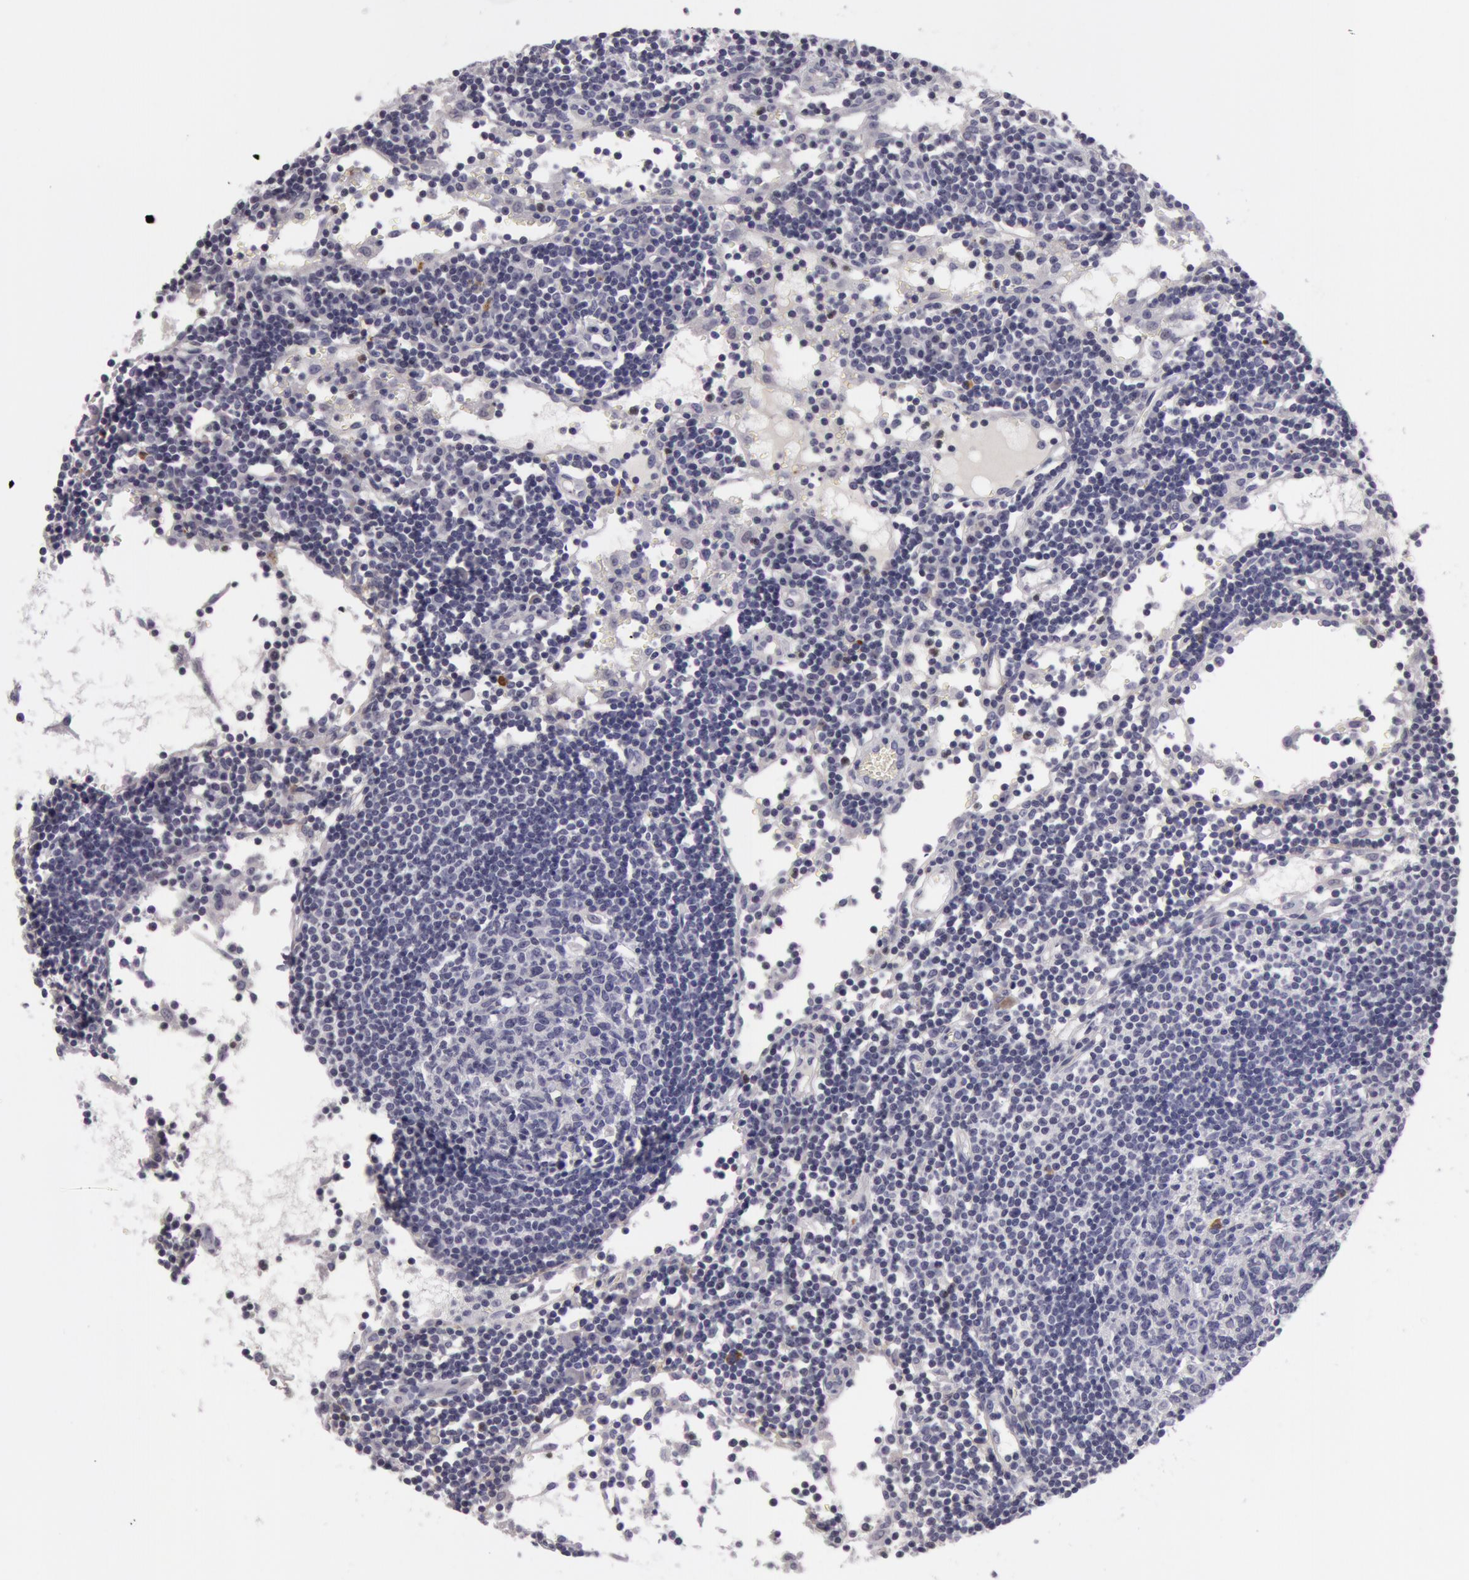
{"staining": {"intensity": "negative", "quantity": "none", "location": "none"}, "tissue": "lymph node", "cell_type": "Germinal center cells", "image_type": "normal", "snomed": [{"axis": "morphology", "description": "Normal tissue, NOS"}, {"axis": "topography", "description": "Lymph node"}], "caption": "Micrograph shows no protein expression in germinal center cells of benign lymph node.", "gene": "NLGN4X", "patient": {"sex": "female", "age": 55}}